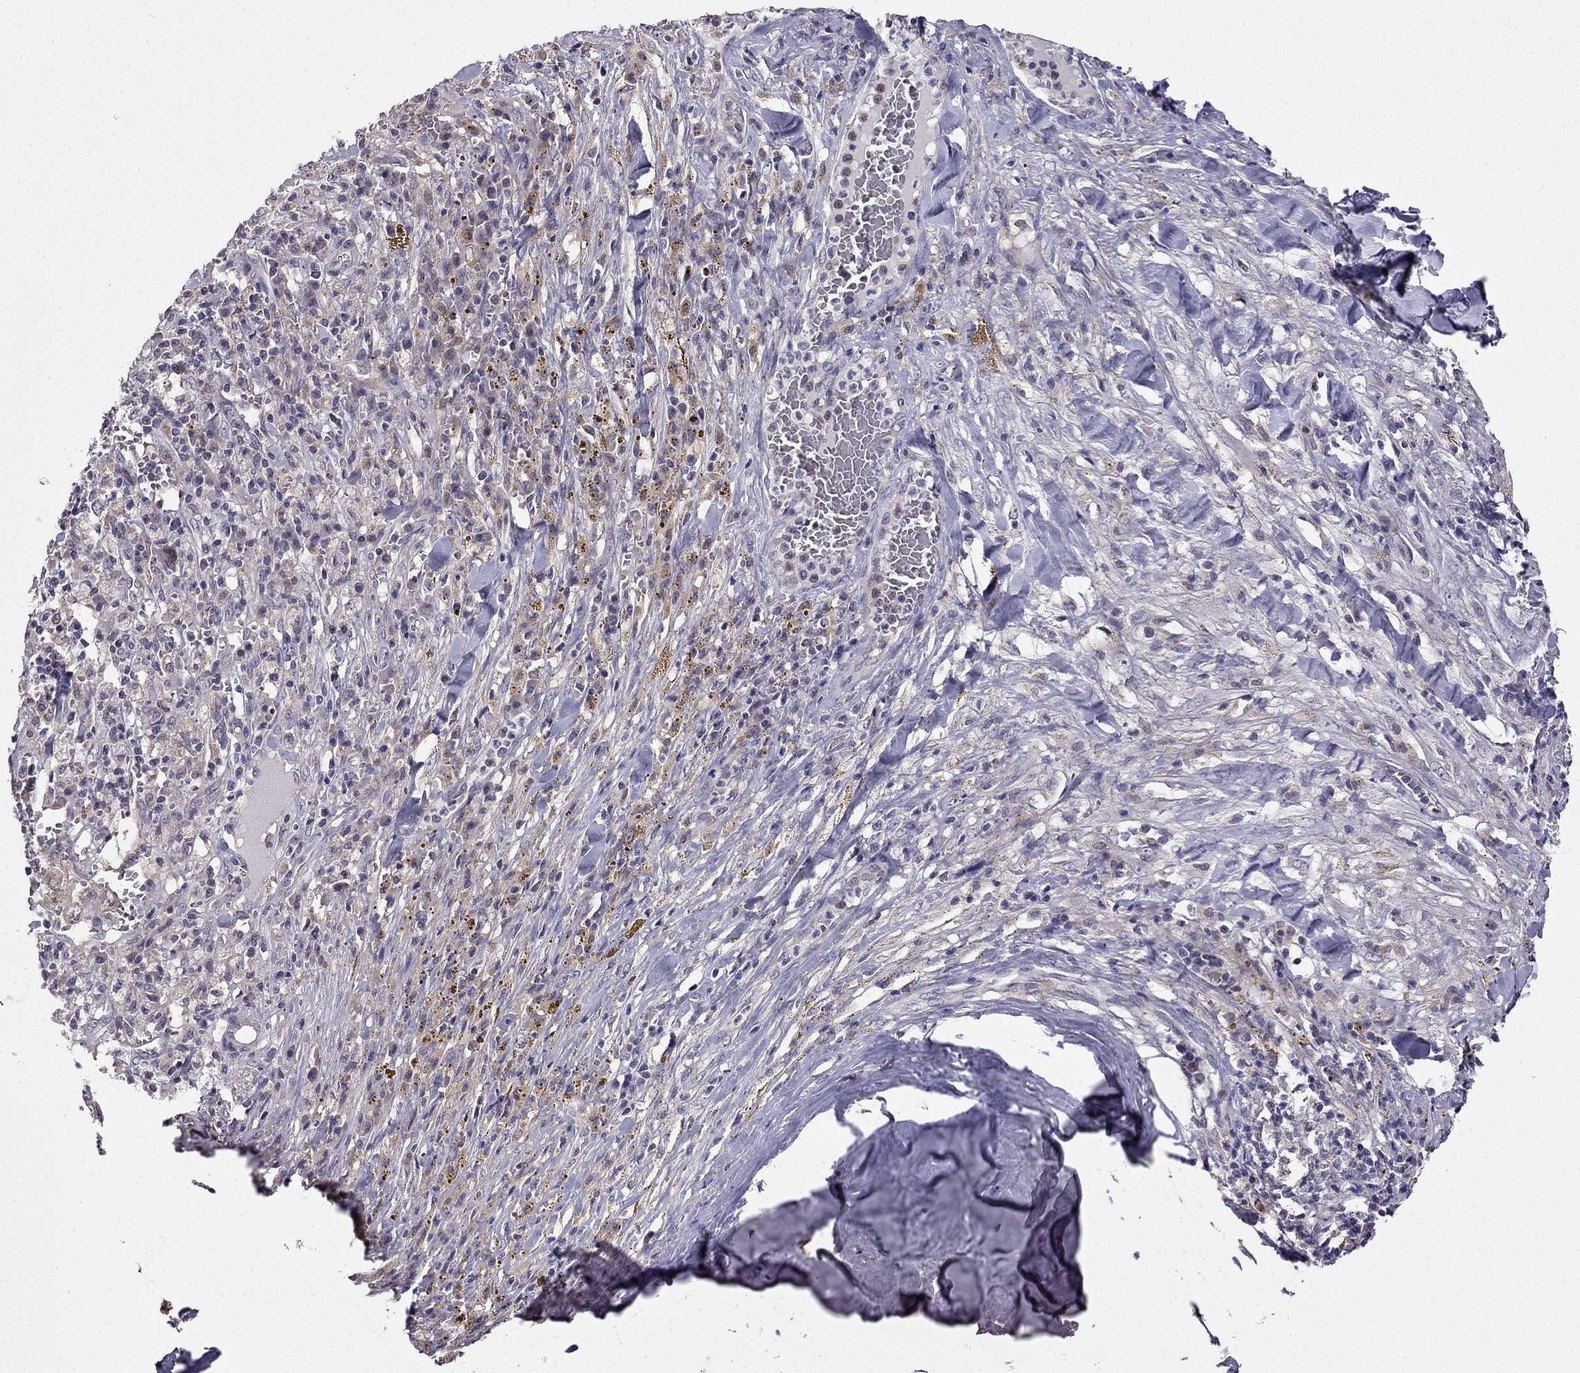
{"staining": {"intensity": "negative", "quantity": "none", "location": "none"}, "tissue": "melanoma", "cell_type": "Tumor cells", "image_type": "cancer", "snomed": [{"axis": "morphology", "description": "Malignant melanoma, NOS"}, {"axis": "topography", "description": "Skin"}], "caption": "Immunohistochemistry (IHC) of human melanoma demonstrates no expression in tumor cells.", "gene": "SLC6A2", "patient": {"sex": "female", "age": 91}}